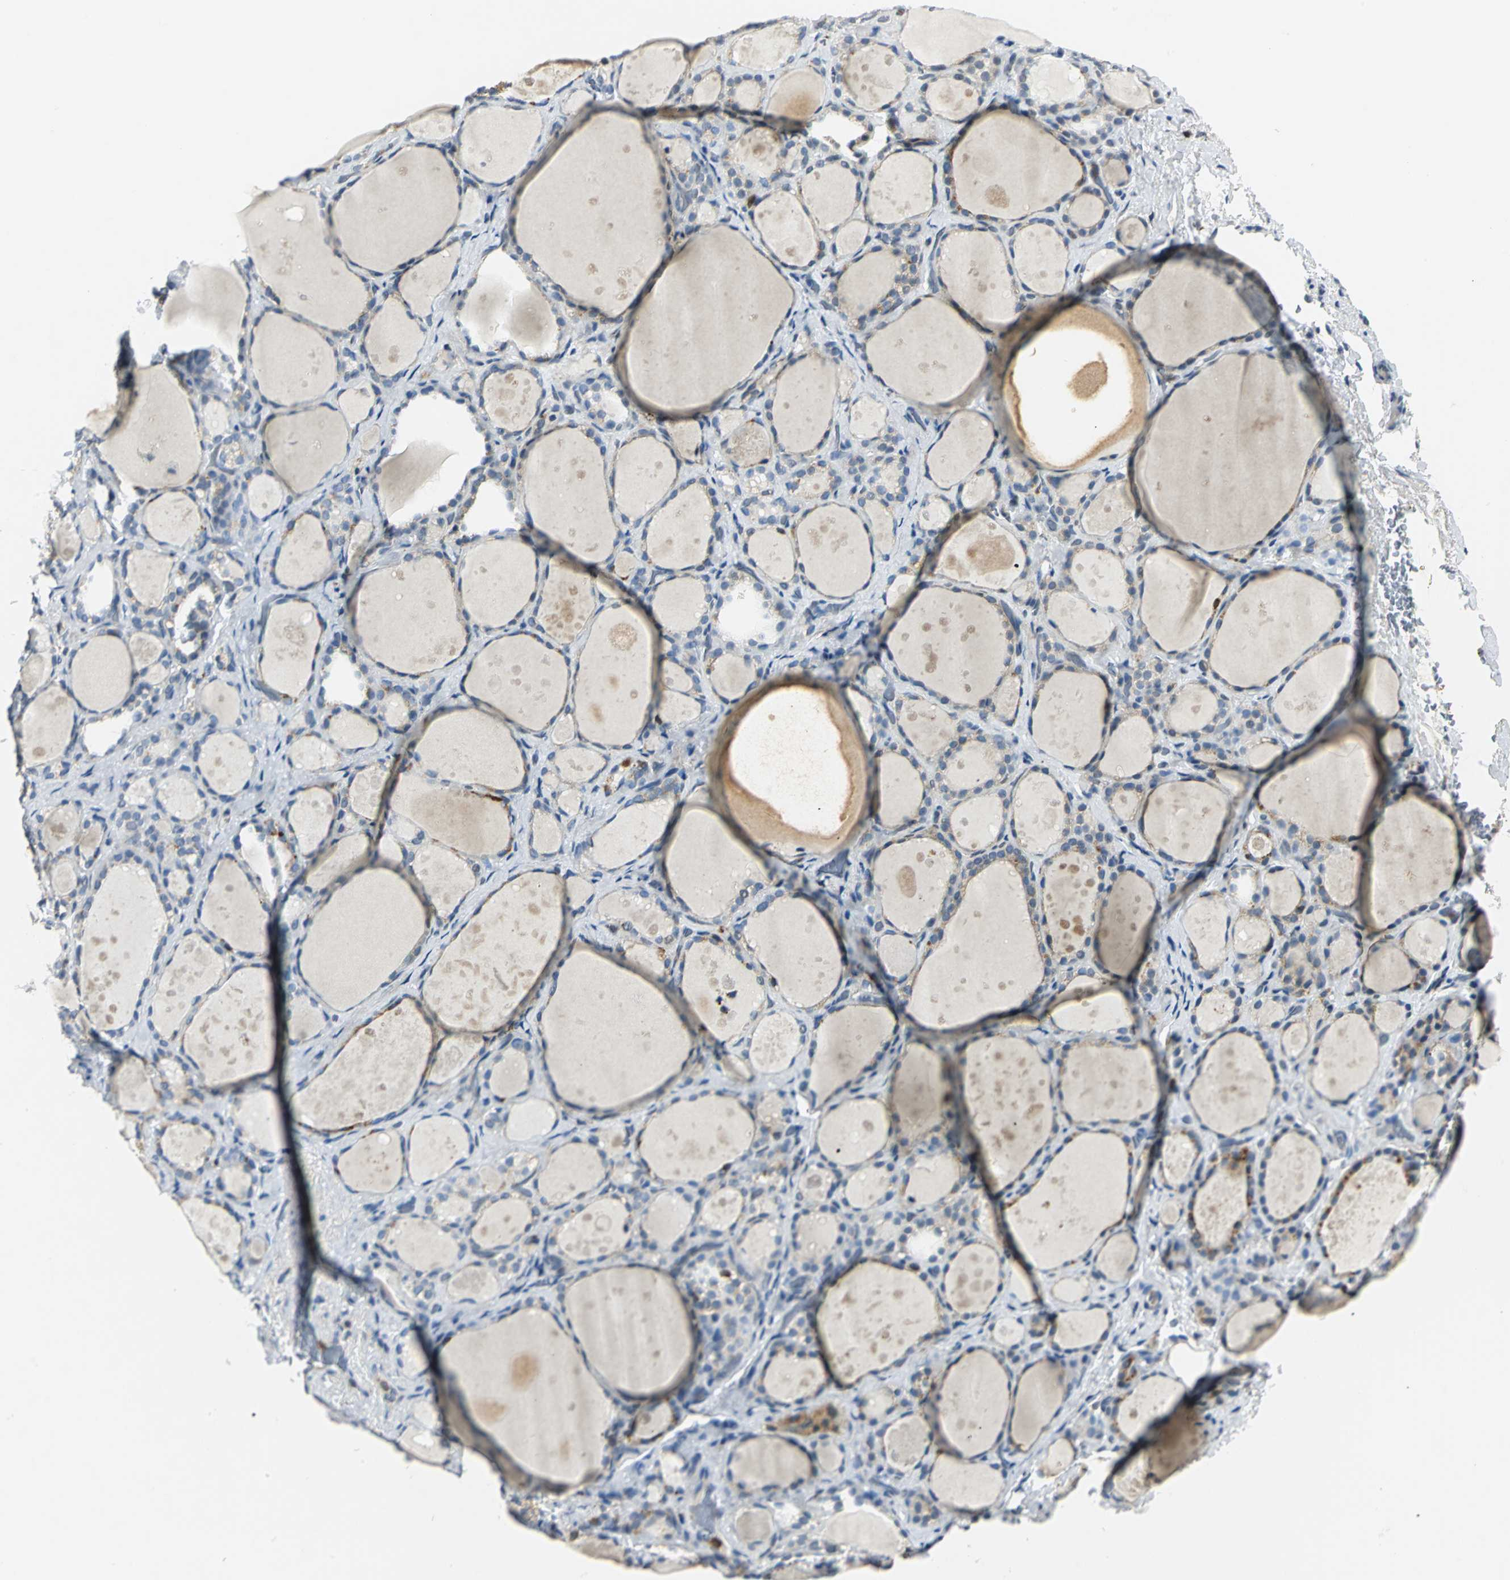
{"staining": {"intensity": "weak", "quantity": "<25%", "location": "cytoplasmic/membranous"}, "tissue": "thyroid gland", "cell_type": "Glandular cells", "image_type": "normal", "snomed": [{"axis": "morphology", "description": "Normal tissue, NOS"}, {"axis": "topography", "description": "Thyroid gland"}], "caption": "Immunohistochemistry (IHC) of unremarkable thyroid gland shows no staining in glandular cells. (IHC, brightfield microscopy, high magnification).", "gene": "USP40", "patient": {"sex": "female", "age": 75}}